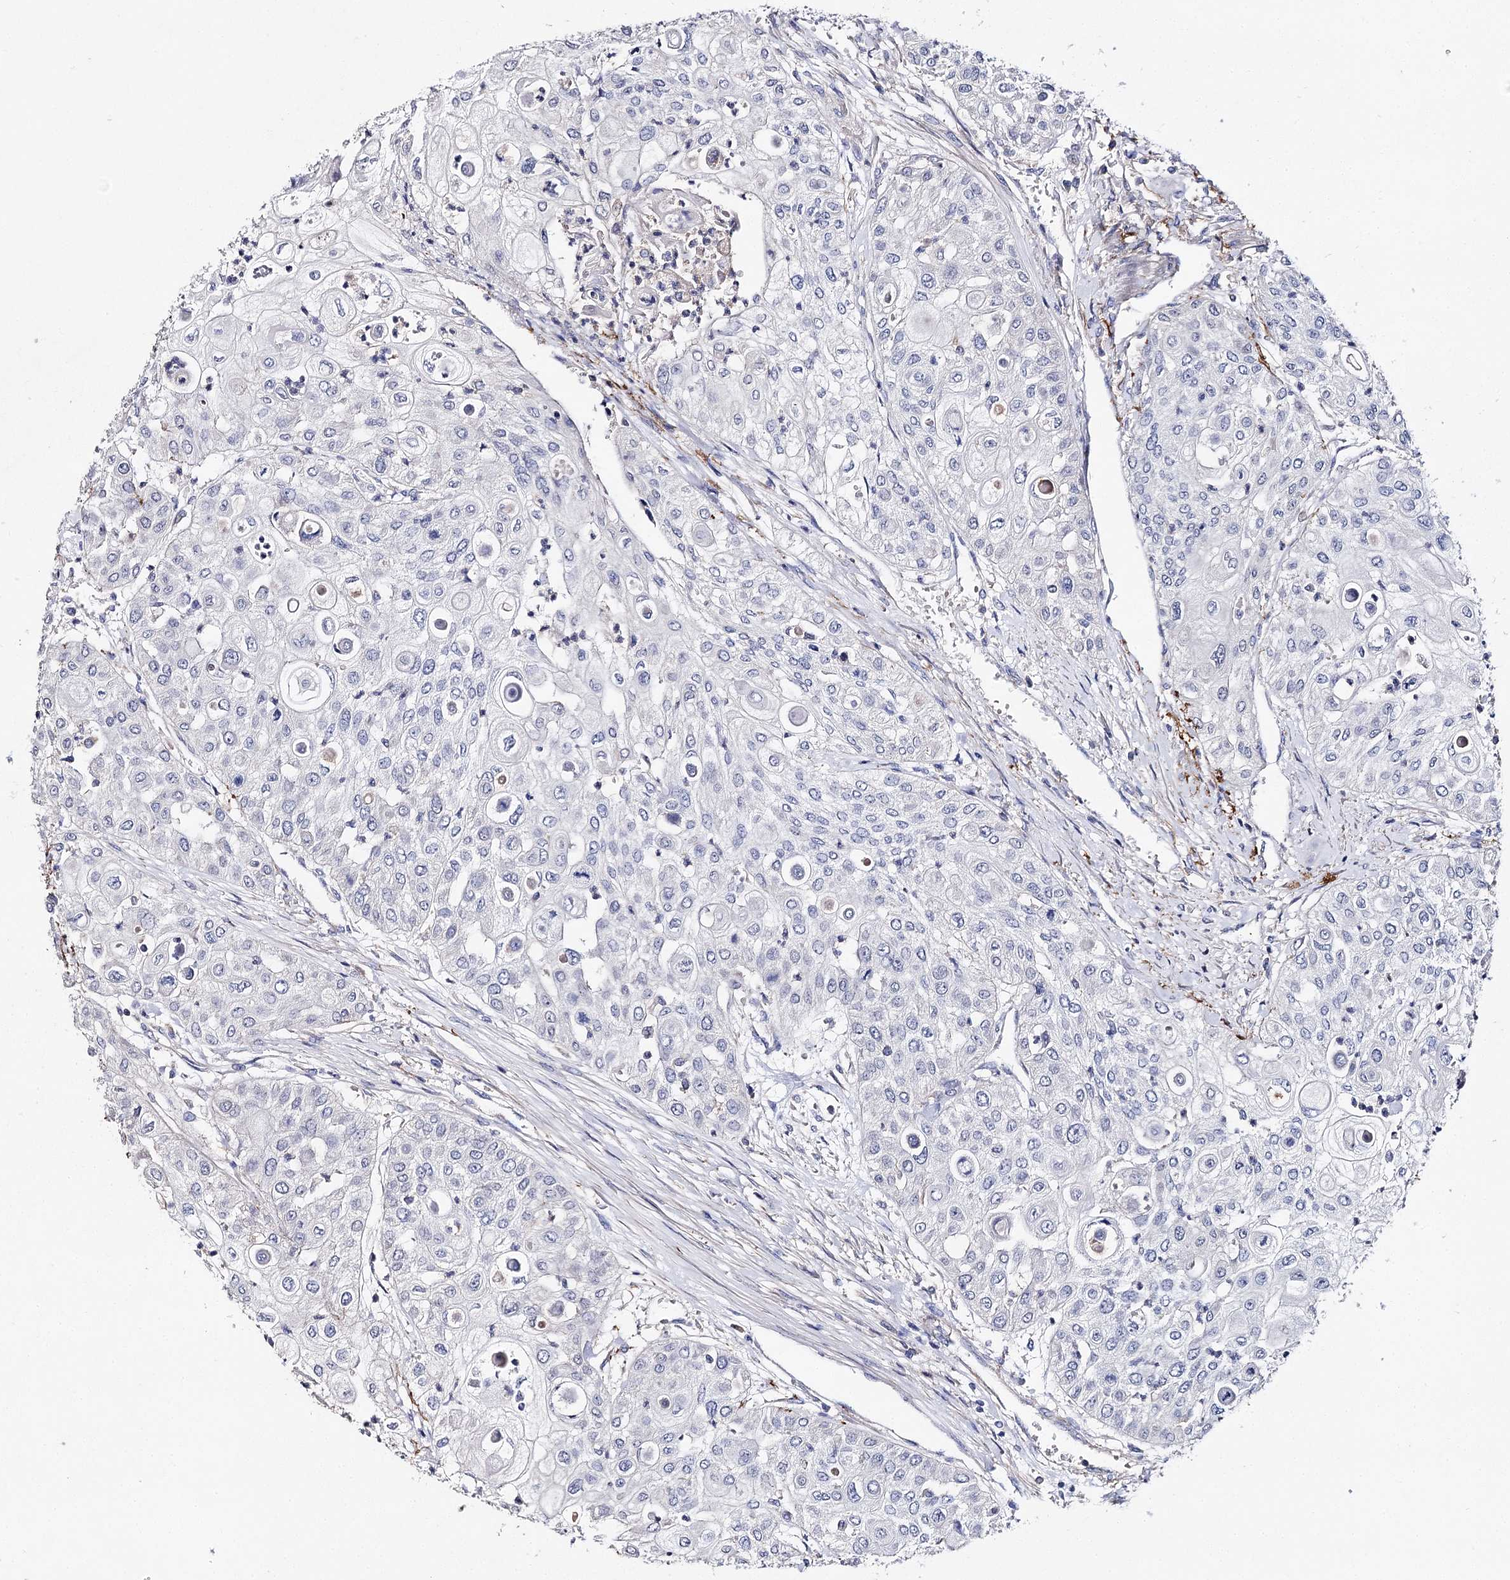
{"staining": {"intensity": "negative", "quantity": "none", "location": "none"}, "tissue": "urothelial cancer", "cell_type": "Tumor cells", "image_type": "cancer", "snomed": [{"axis": "morphology", "description": "Urothelial carcinoma, High grade"}, {"axis": "topography", "description": "Urinary bladder"}], "caption": "This is an IHC micrograph of urothelial cancer. There is no staining in tumor cells.", "gene": "EPYC", "patient": {"sex": "female", "age": 79}}